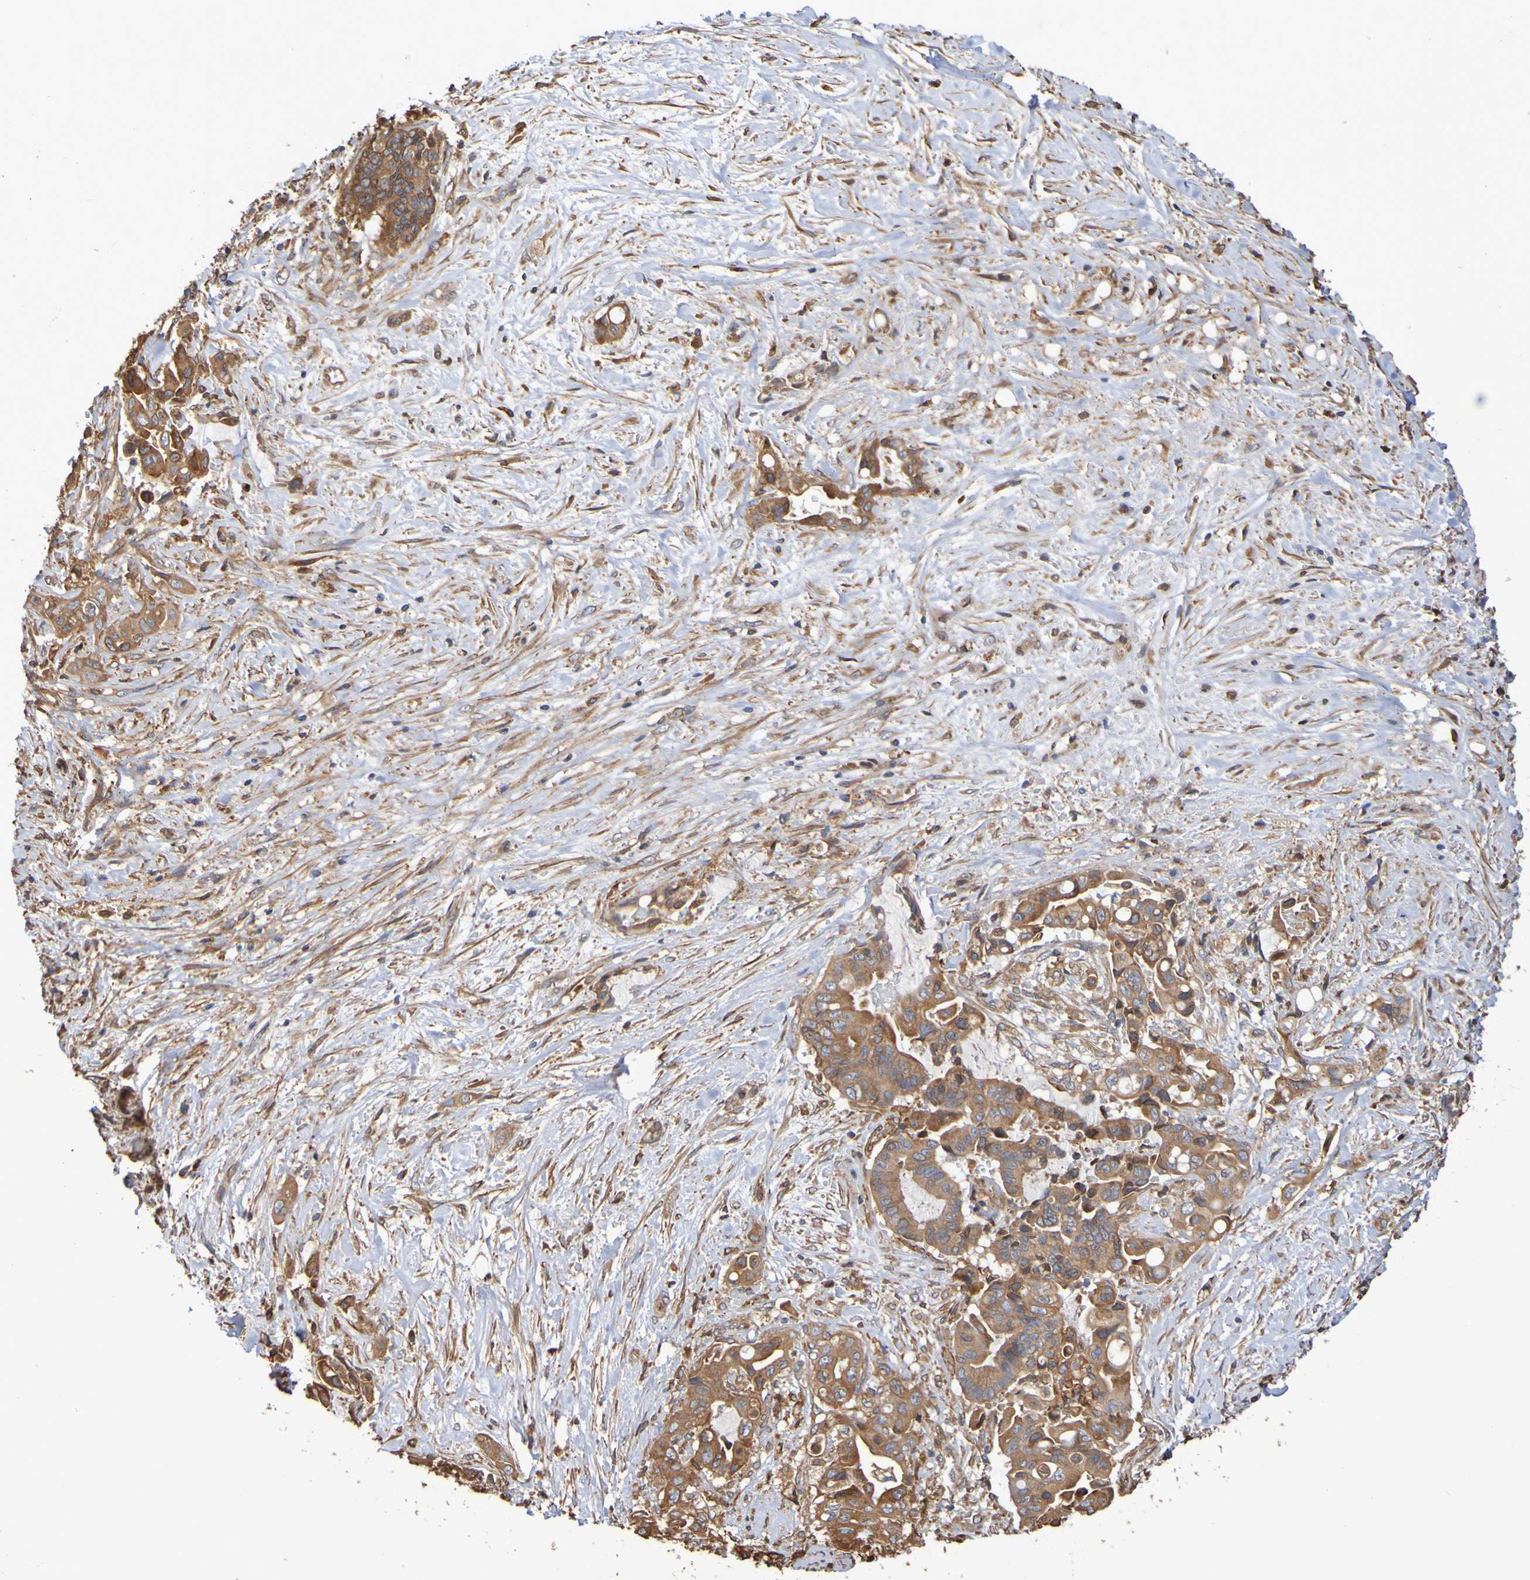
{"staining": {"intensity": "moderate", "quantity": ">75%", "location": "cytoplasmic/membranous"}, "tissue": "liver cancer", "cell_type": "Tumor cells", "image_type": "cancer", "snomed": [{"axis": "morphology", "description": "Cholangiocarcinoma"}, {"axis": "topography", "description": "Liver"}], "caption": "DAB immunohistochemical staining of human liver cancer displays moderate cytoplasmic/membranous protein expression in about >75% of tumor cells. The staining was performed using DAB, with brown indicating positive protein expression. Nuclei are stained blue with hematoxylin.", "gene": "RAB11A", "patient": {"sex": "female", "age": 61}}